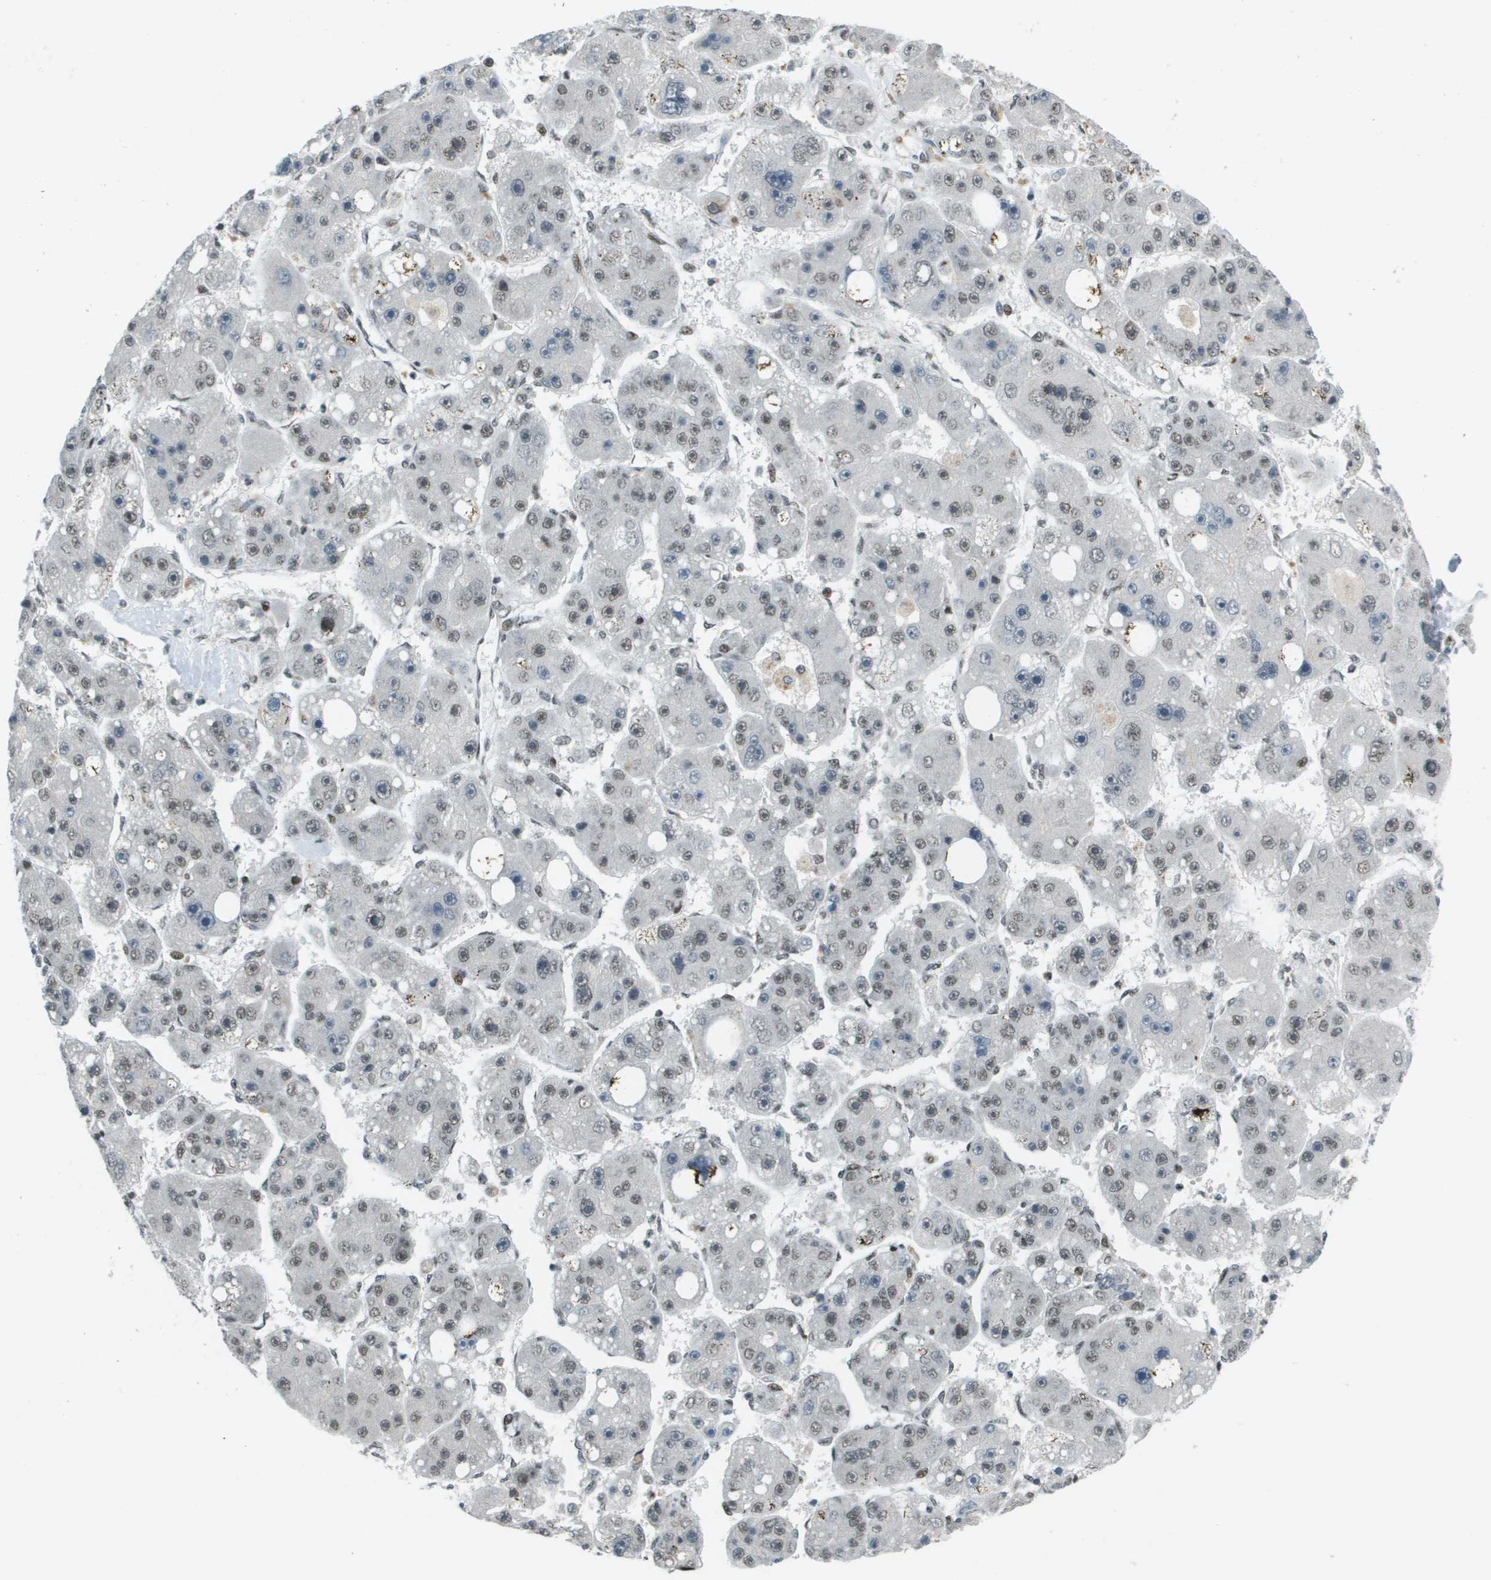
{"staining": {"intensity": "weak", "quantity": "25%-75%", "location": "nuclear"}, "tissue": "liver cancer", "cell_type": "Tumor cells", "image_type": "cancer", "snomed": [{"axis": "morphology", "description": "Carcinoma, Hepatocellular, NOS"}, {"axis": "topography", "description": "Liver"}], "caption": "This is an image of IHC staining of hepatocellular carcinoma (liver), which shows weak expression in the nuclear of tumor cells.", "gene": "IRF7", "patient": {"sex": "female", "age": 61}}